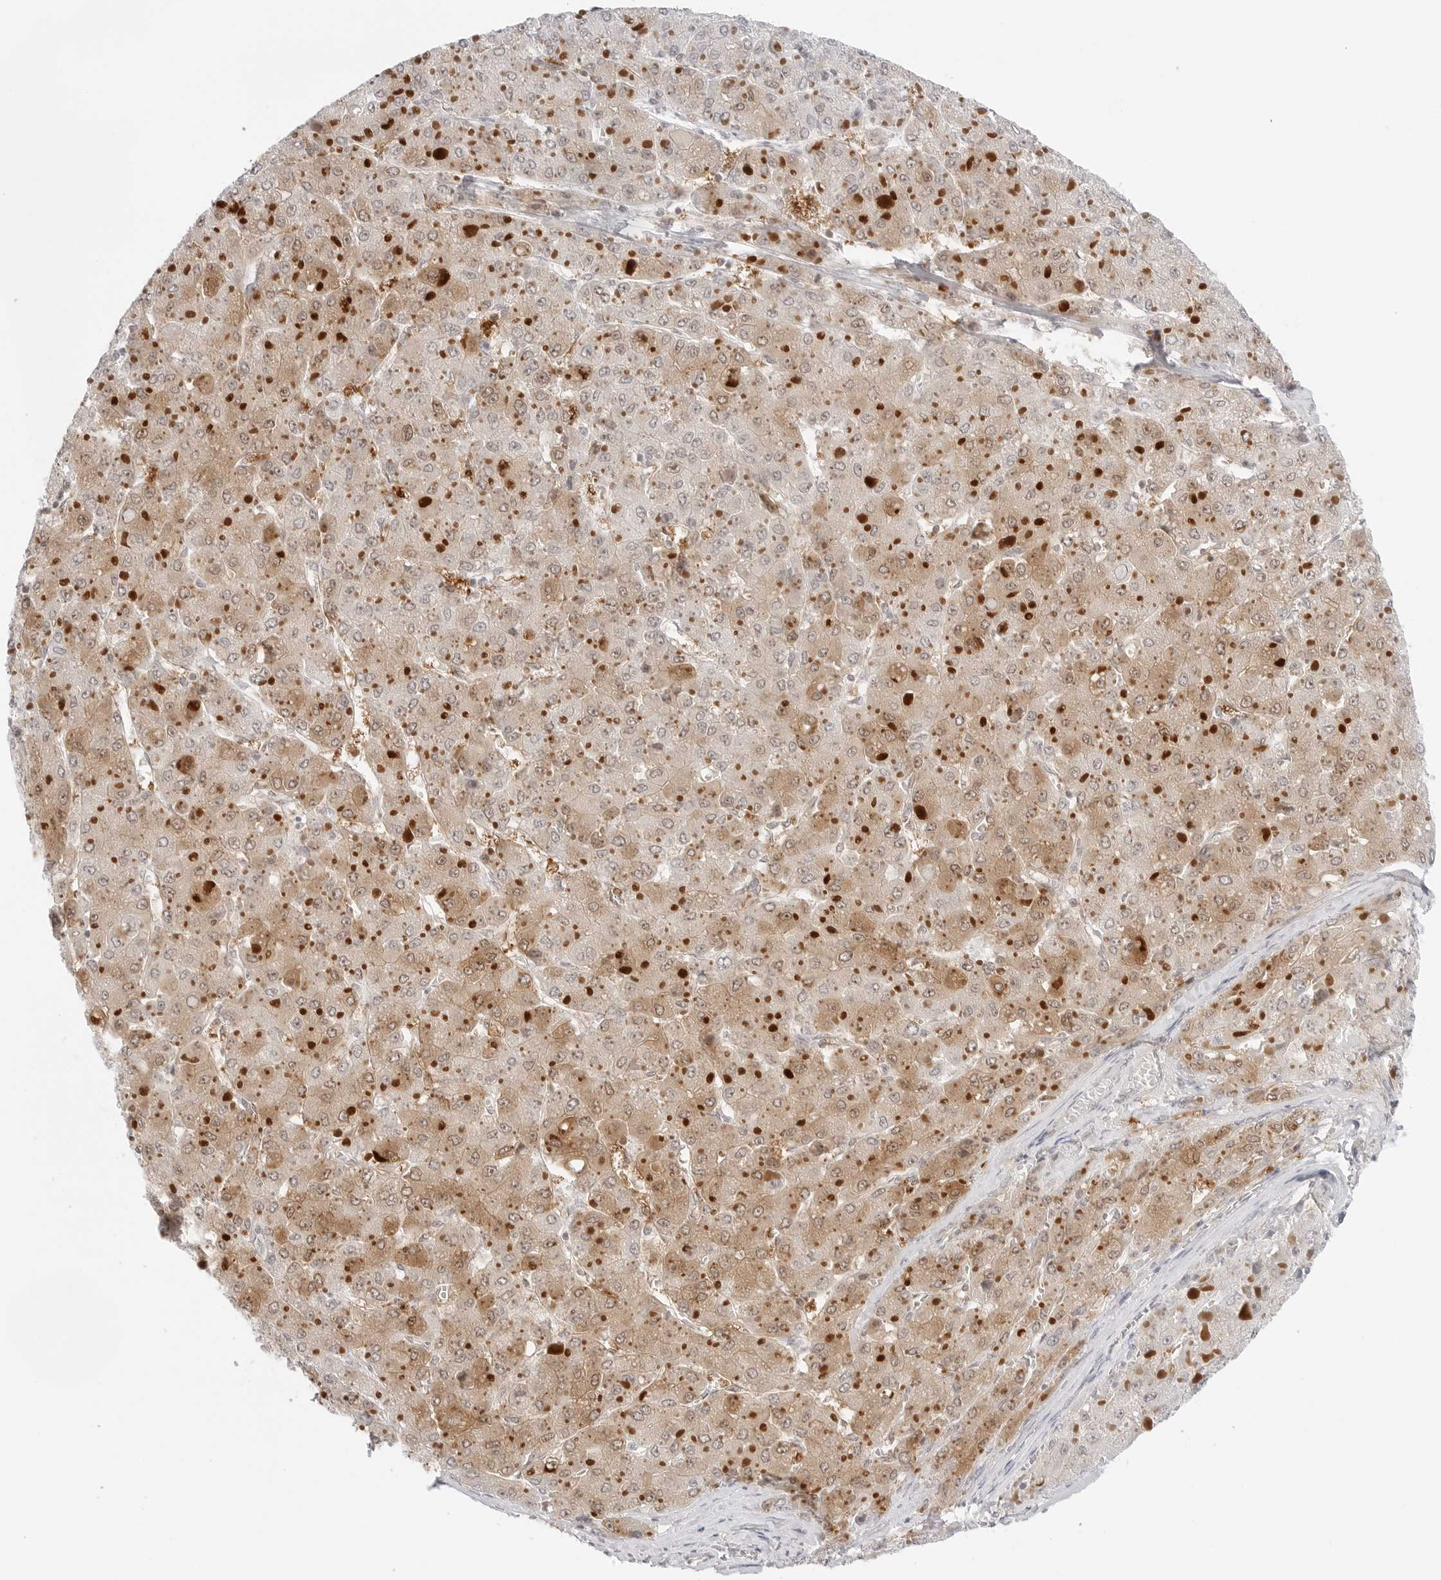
{"staining": {"intensity": "moderate", "quantity": ">75%", "location": "cytoplasmic/membranous,nuclear"}, "tissue": "liver cancer", "cell_type": "Tumor cells", "image_type": "cancer", "snomed": [{"axis": "morphology", "description": "Carcinoma, Hepatocellular, NOS"}, {"axis": "topography", "description": "Liver"}], "caption": "A brown stain highlights moderate cytoplasmic/membranous and nuclear positivity of a protein in liver cancer tumor cells.", "gene": "NUDC", "patient": {"sex": "female", "age": 73}}